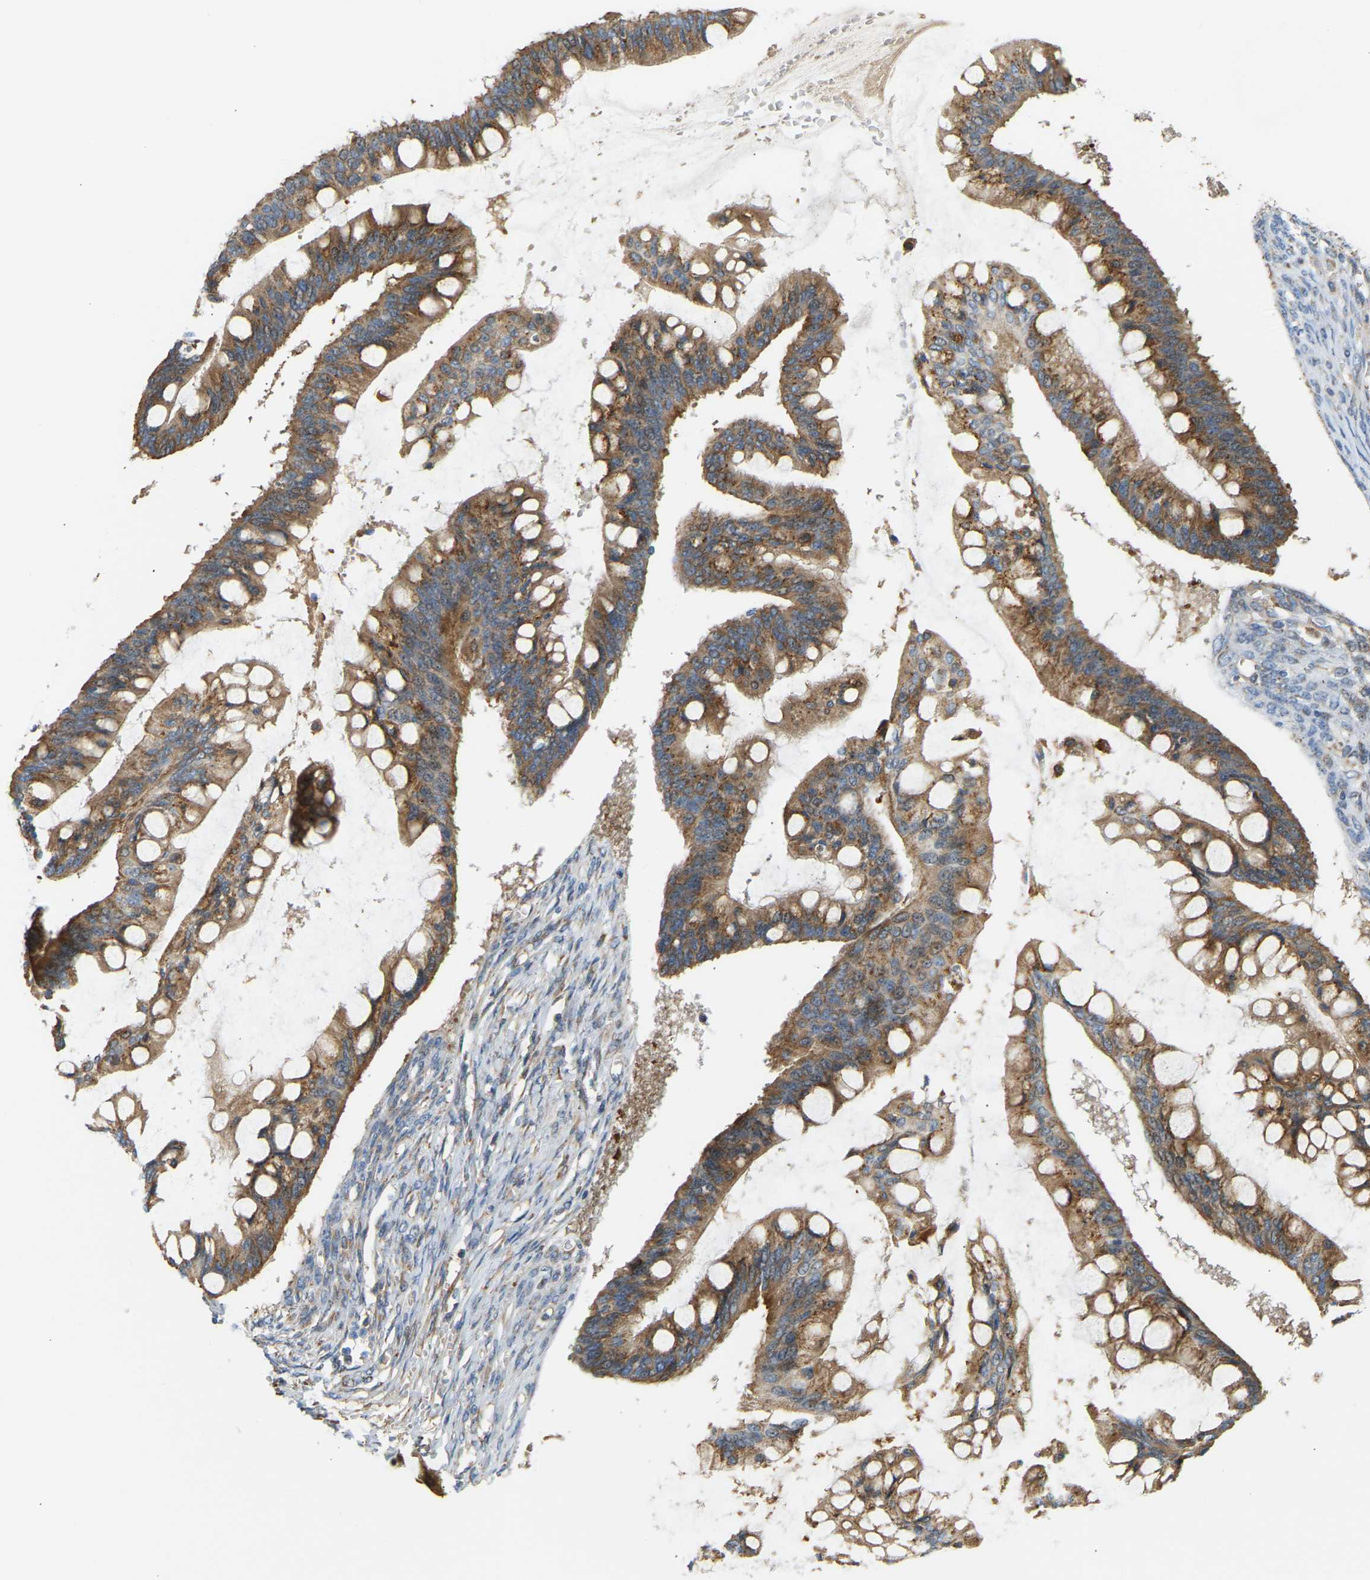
{"staining": {"intensity": "moderate", "quantity": ">75%", "location": "cytoplasmic/membranous"}, "tissue": "ovarian cancer", "cell_type": "Tumor cells", "image_type": "cancer", "snomed": [{"axis": "morphology", "description": "Cystadenocarcinoma, mucinous, NOS"}, {"axis": "topography", "description": "Ovary"}], "caption": "Tumor cells exhibit medium levels of moderate cytoplasmic/membranous expression in about >75% of cells in human mucinous cystadenocarcinoma (ovarian). Using DAB (3,3'-diaminobenzidine) (brown) and hematoxylin (blue) stains, captured at high magnification using brightfield microscopy.", "gene": "YIPF2", "patient": {"sex": "female", "age": 73}}